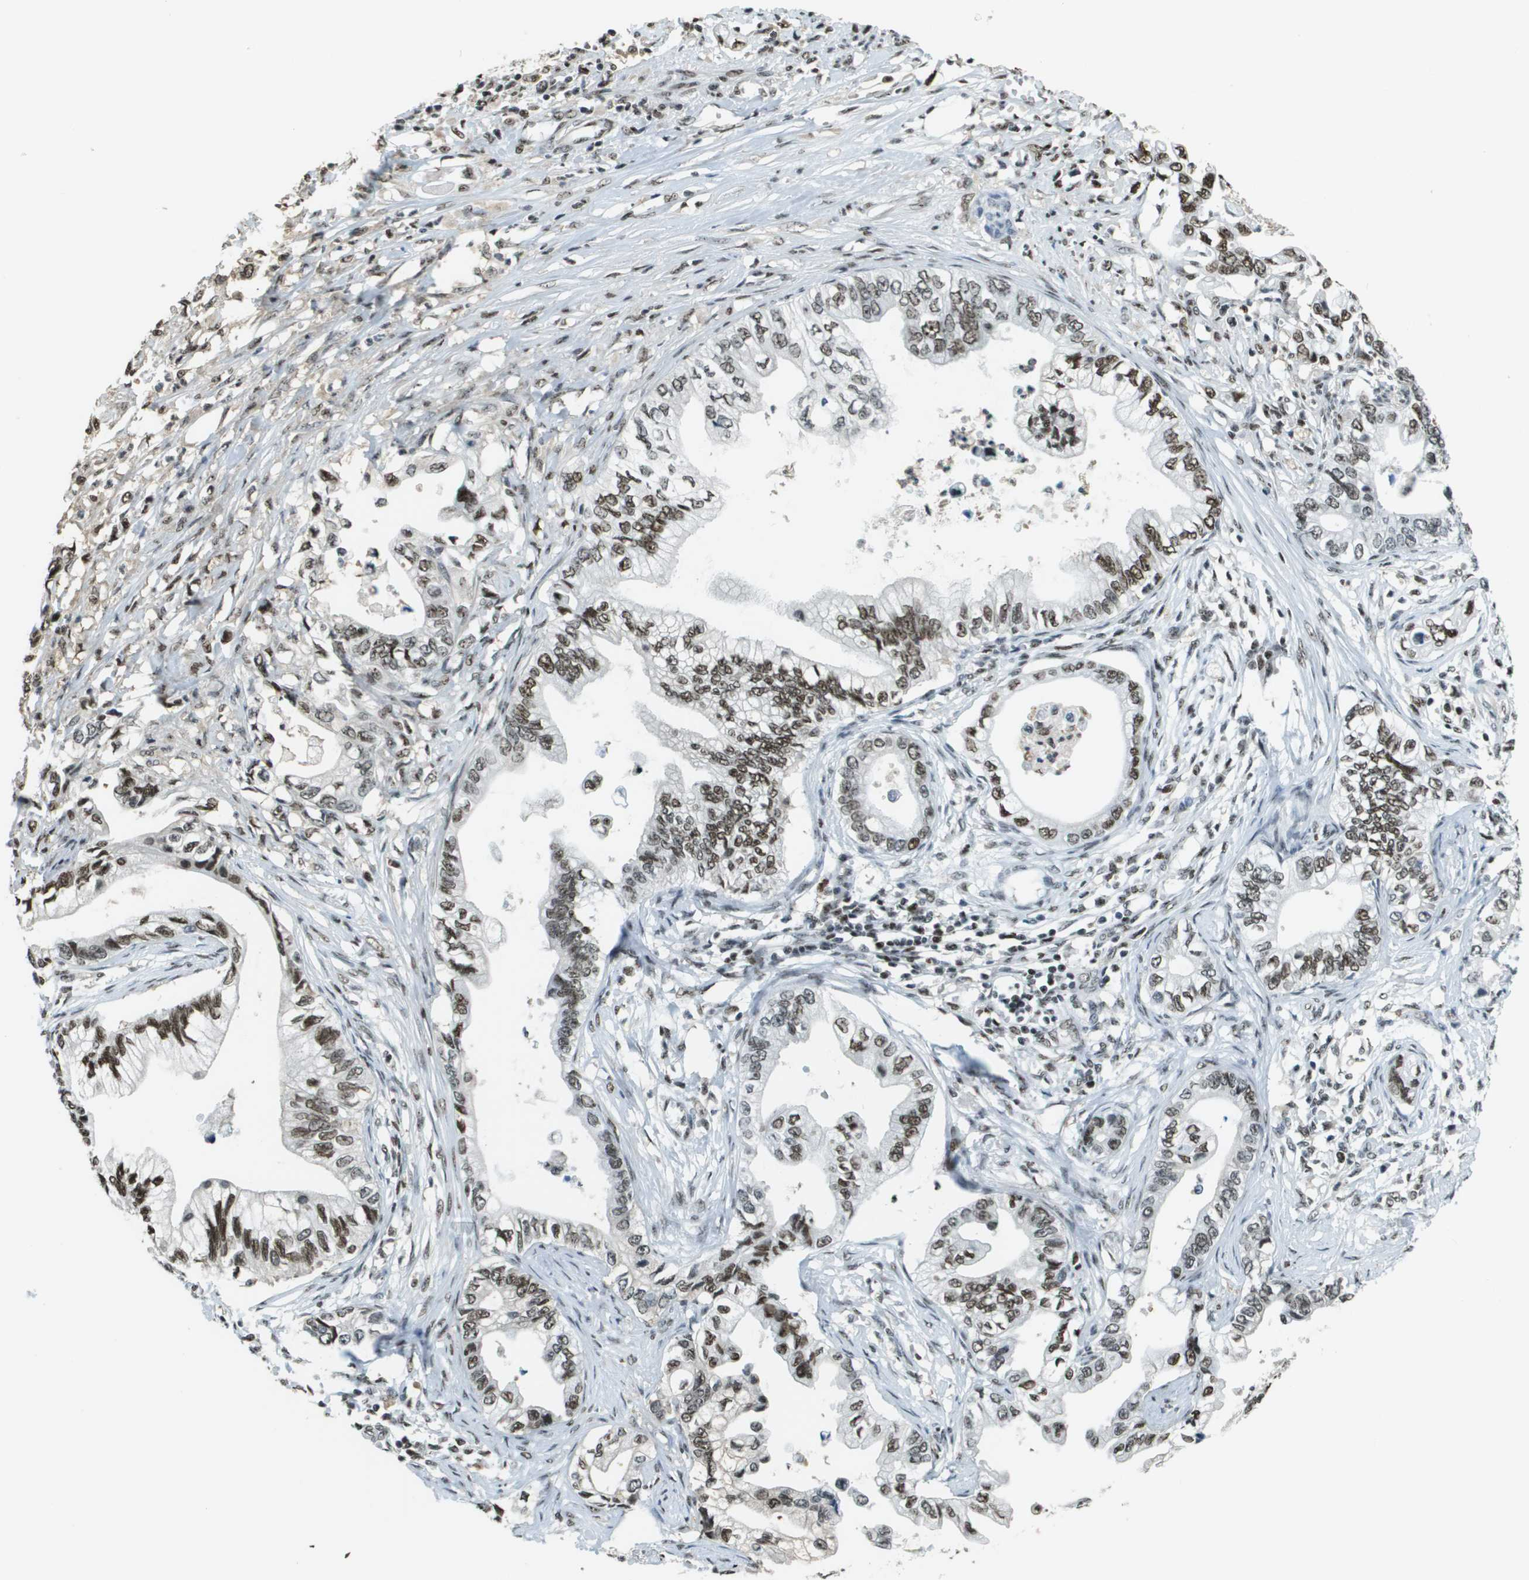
{"staining": {"intensity": "moderate", "quantity": ">75%", "location": "nuclear"}, "tissue": "pancreatic cancer", "cell_type": "Tumor cells", "image_type": "cancer", "snomed": [{"axis": "morphology", "description": "Adenocarcinoma, NOS"}, {"axis": "topography", "description": "Pancreas"}], "caption": "Adenocarcinoma (pancreatic) tissue displays moderate nuclear expression in approximately >75% of tumor cells, visualized by immunohistochemistry. (DAB = brown stain, brightfield microscopy at high magnification).", "gene": "SP100", "patient": {"sex": "male", "age": 56}}